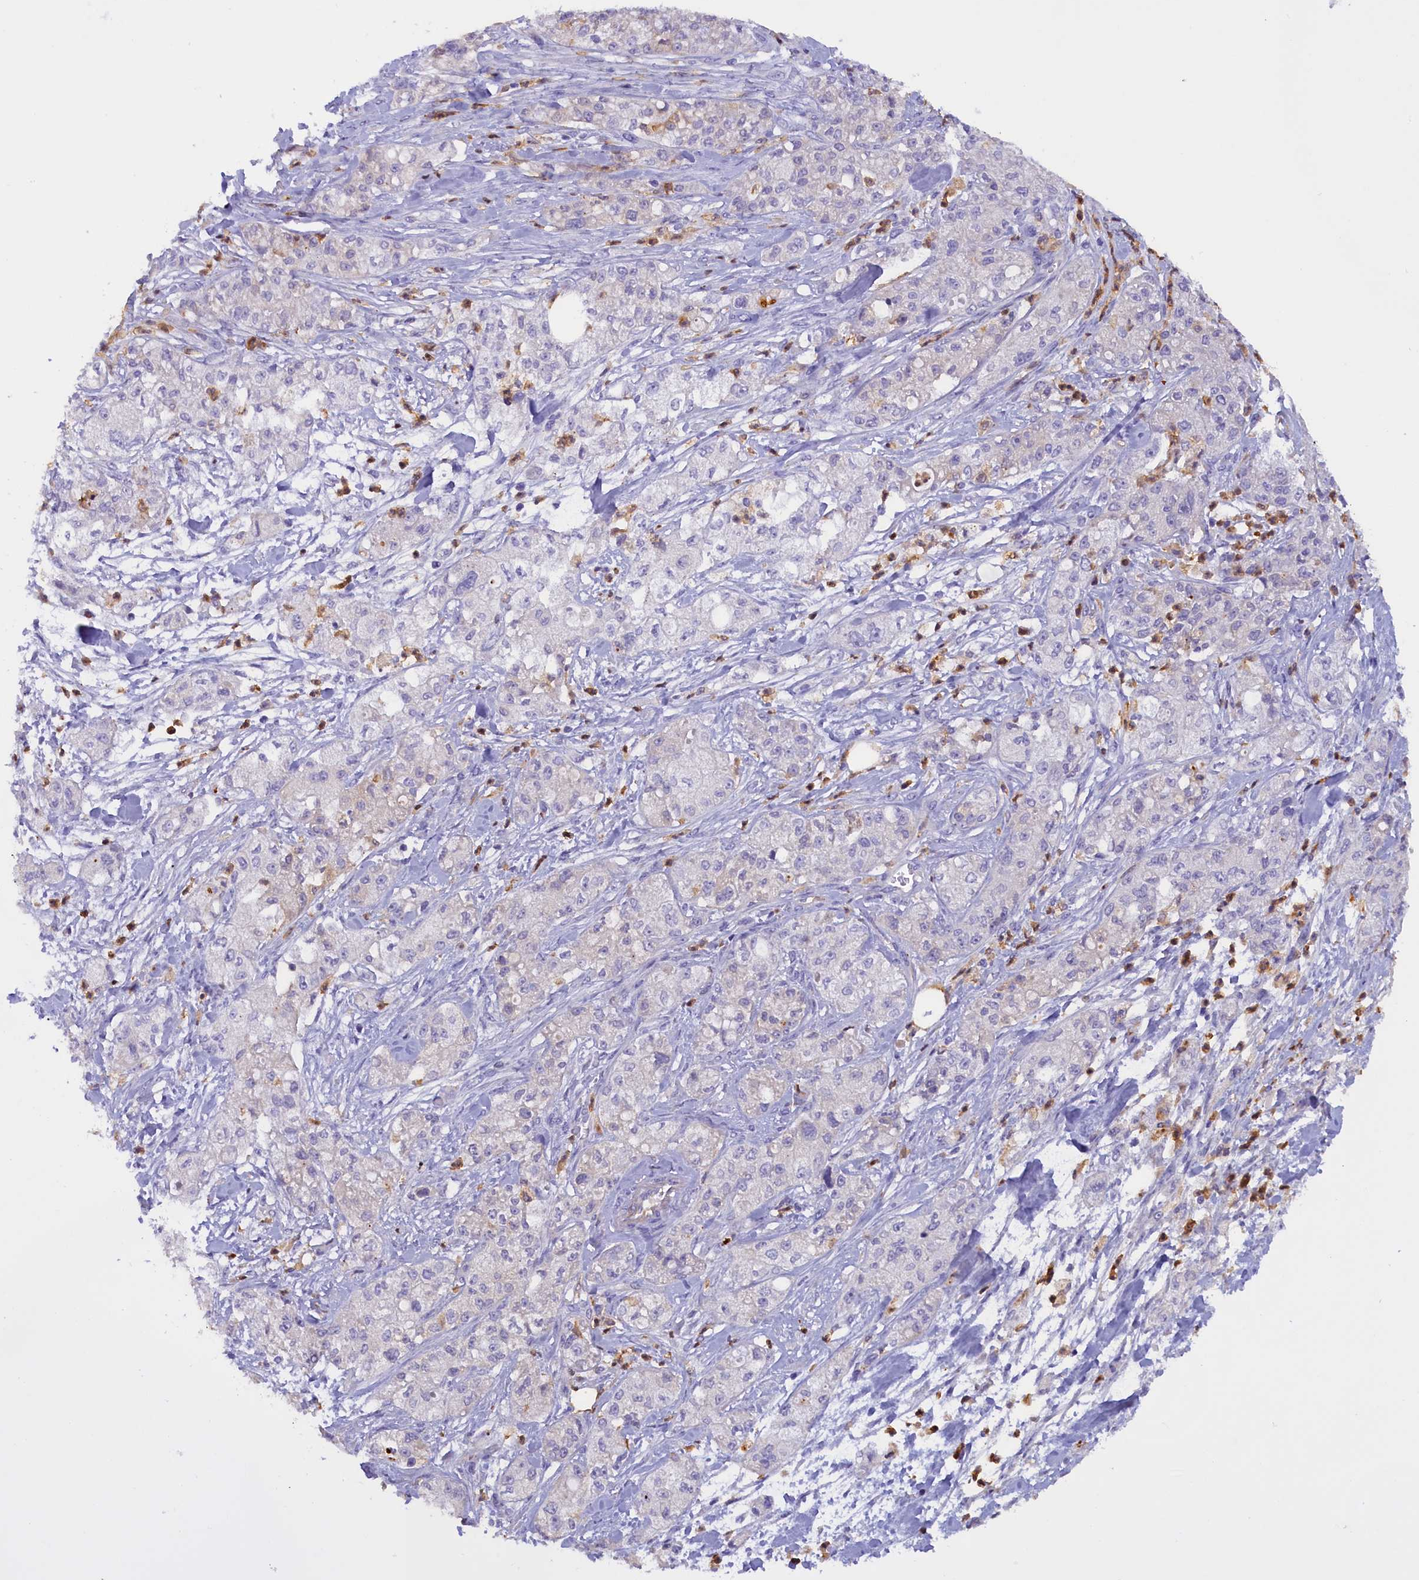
{"staining": {"intensity": "negative", "quantity": "none", "location": "none"}, "tissue": "pancreatic cancer", "cell_type": "Tumor cells", "image_type": "cancer", "snomed": [{"axis": "morphology", "description": "Adenocarcinoma, NOS"}, {"axis": "topography", "description": "Pancreas"}], "caption": "A histopathology image of human adenocarcinoma (pancreatic) is negative for staining in tumor cells.", "gene": "FAM149B1", "patient": {"sex": "female", "age": 78}}